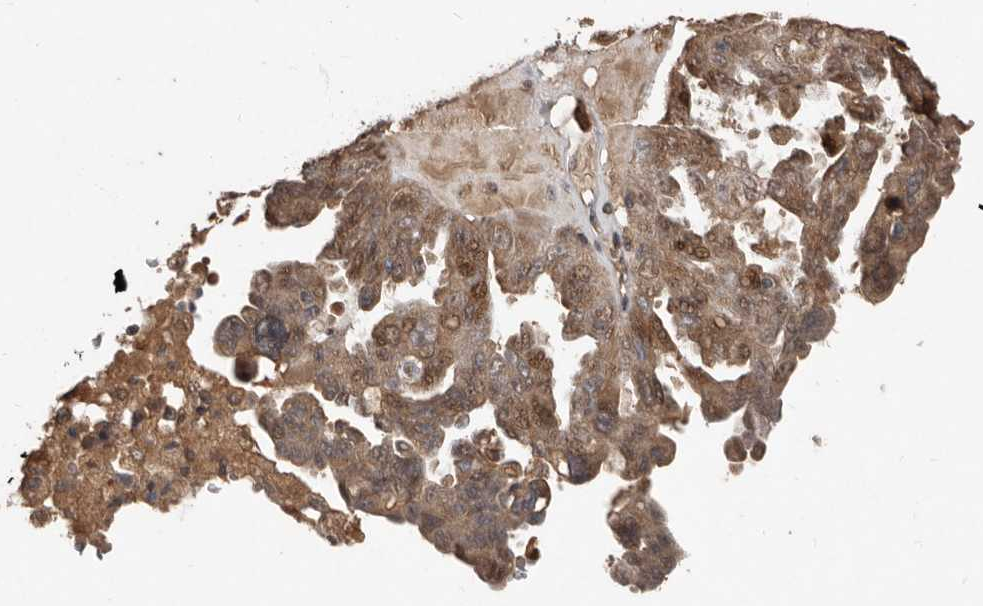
{"staining": {"intensity": "moderate", "quantity": "25%-75%", "location": "cytoplasmic/membranous,nuclear"}, "tissue": "ovarian cancer", "cell_type": "Tumor cells", "image_type": "cancer", "snomed": [{"axis": "morphology", "description": "Carcinoma, endometroid"}, {"axis": "topography", "description": "Ovary"}], "caption": "An image showing moderate cytoplasmic/membranous and nuclear expression in about 25%-75% of tumor cells in ovarian cancer (endometroid carcinoma), as visualized by brown immunohistochemical staining.", "gene": "KIF26B", "patient": {"sex": "female", "age": 62}}